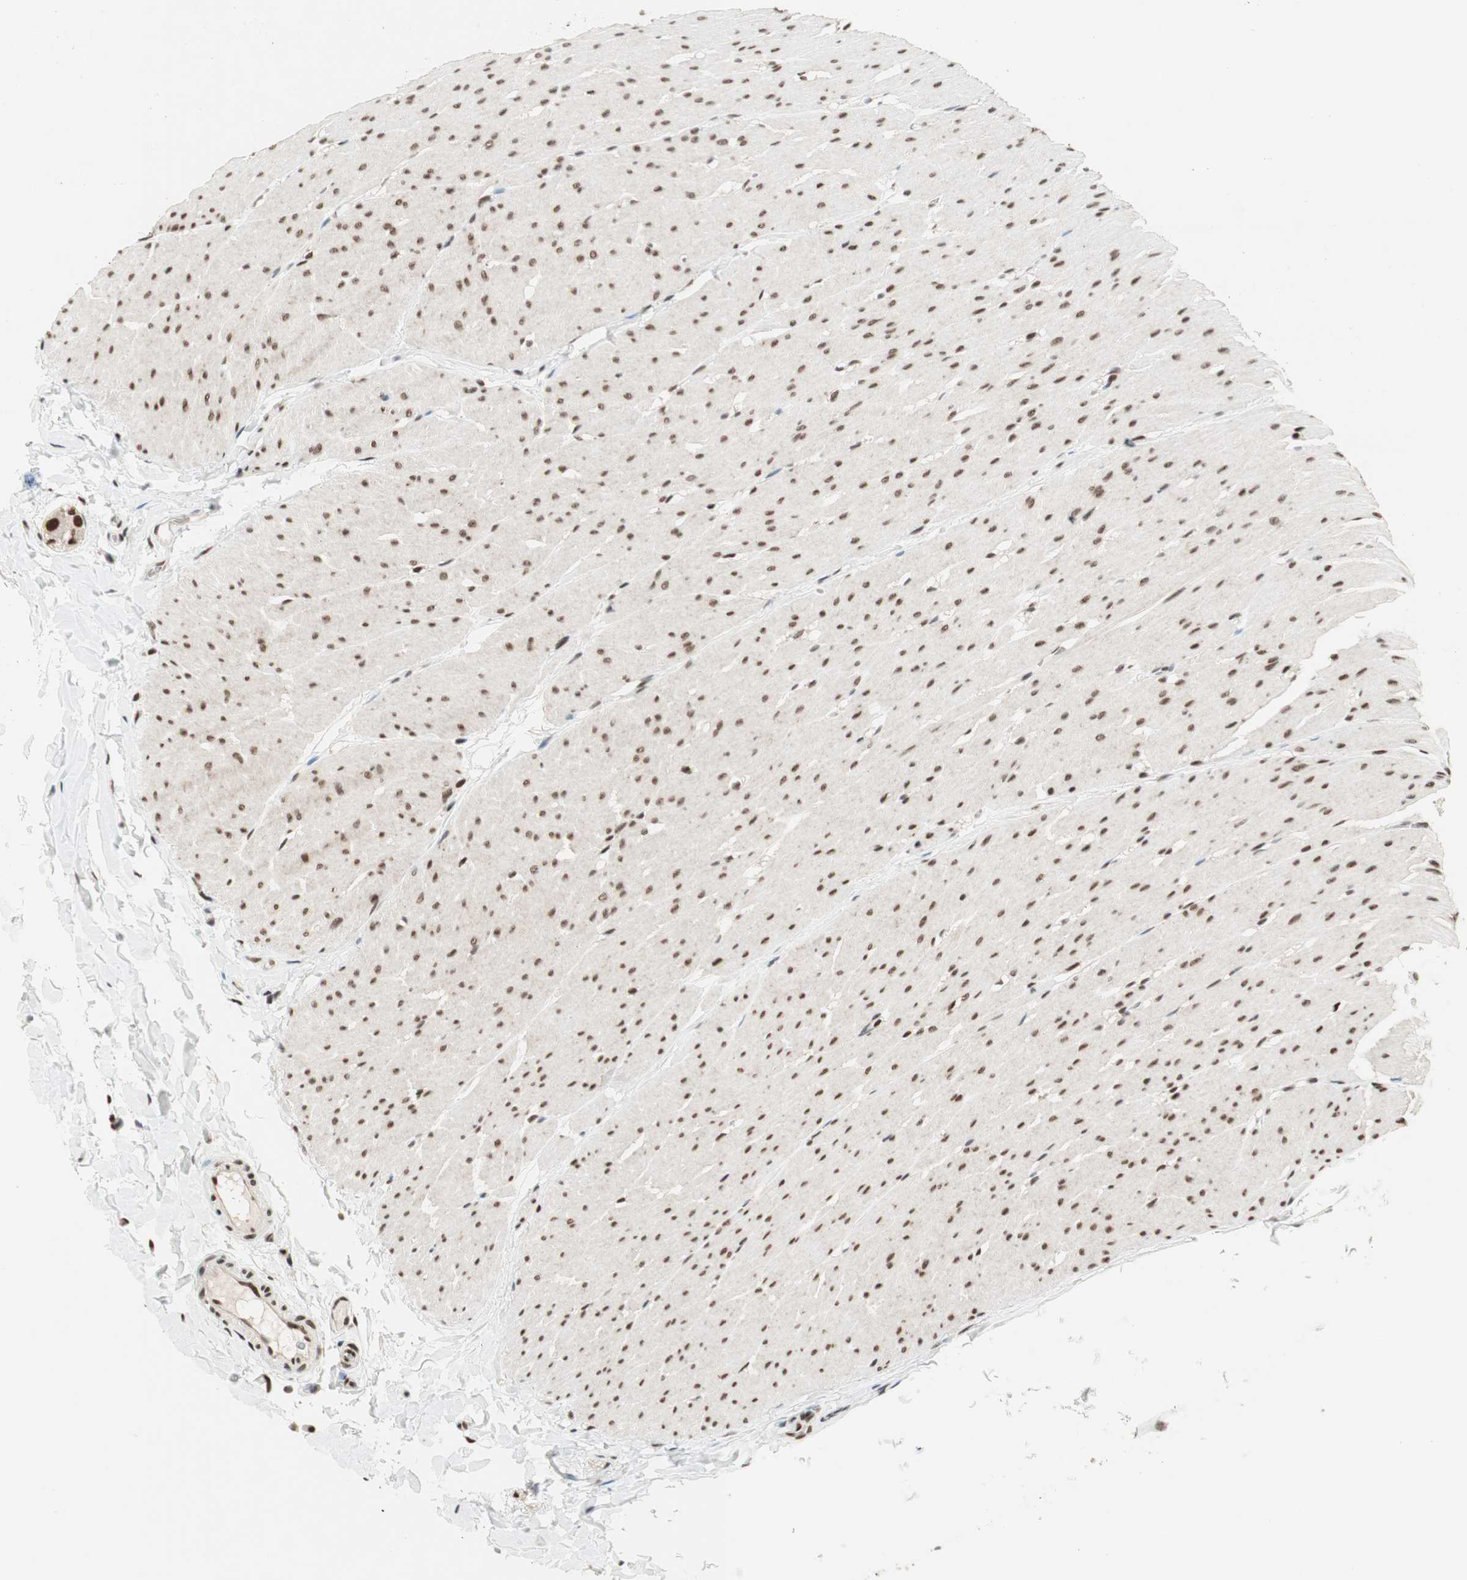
{"staining": {"intensity": "moderate", "quantity": ">75%", "location": "nuclear"}, "tissue": "colon", "cell_type": "Endothelial cells", "image_type": "normal", "snomed": [{"axis": "morphology", "description": "Normal tissue, NOS"}, {"axis": "topography", "description": "Smooth muscle"}, {"axis": "topography", "description": "Colon"}], "caption": "Immunohistochemistry (IHC) histopathology image of benign colon stained for a protein (brown), which demonstrates medium levels of moderate nuclear expression in approximately >75% of endothelial cells.", "gene": "MDC1", "patient": {"sex": "male", "age": 67}}